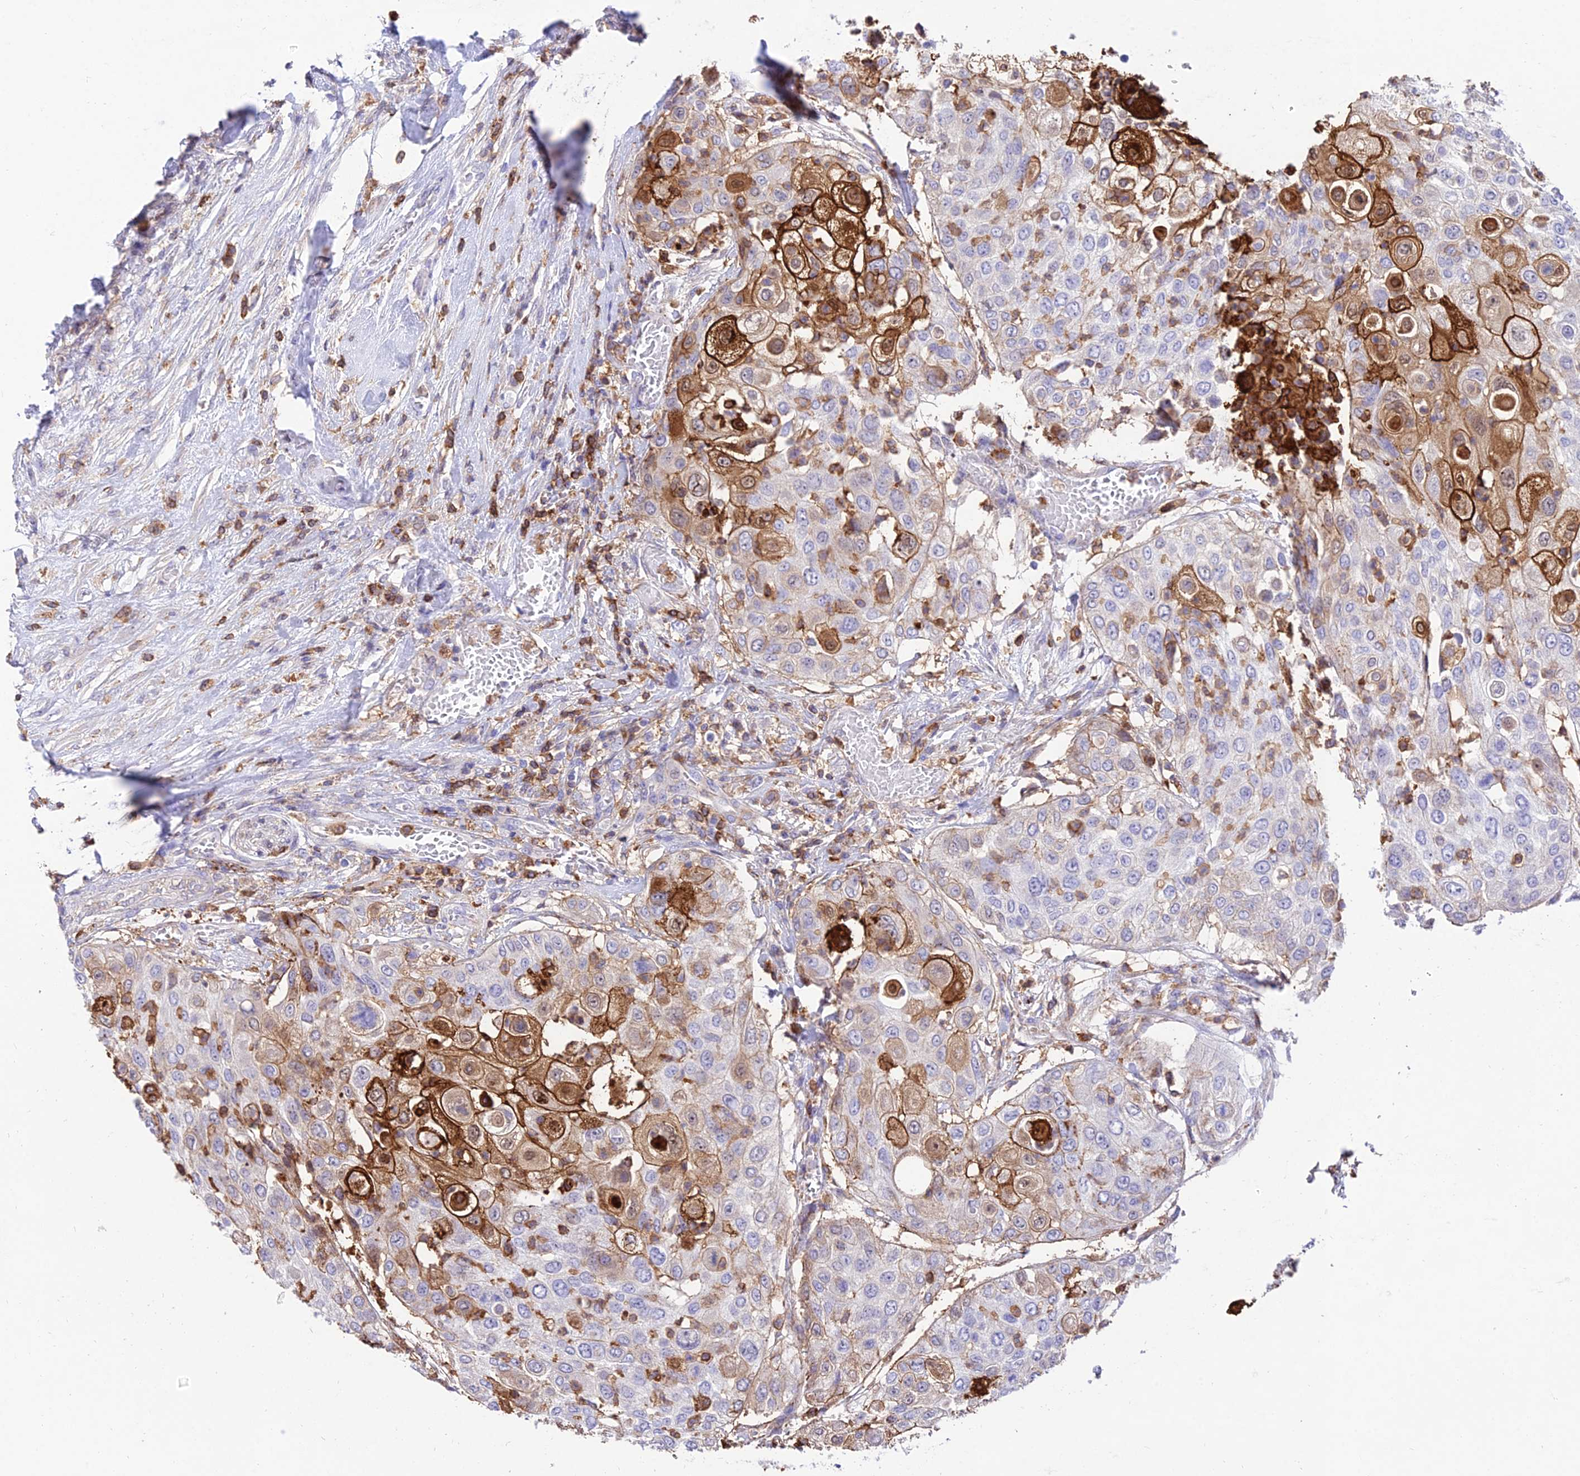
{"staining": {"intensity": "strong", "quantity": "<25%", "location": "cytoplasmic/membranous"}, "tissue": "urothelial cancer", "cell_type": "Tumor cells", "image_type": "cancer", "snomed": [{"axis": "morphology", "description": "Urothelial carcinoma, High grade"}, {"axis": "topography", "description": "Urinary bladder"}], "caption": "Human urothelial carcinoma (high-grade) stained with a protein marker reveals strong staining in tumor cells.", "gene": "SREK1IP1", "patient": {"sex": "female", "age": 79}}